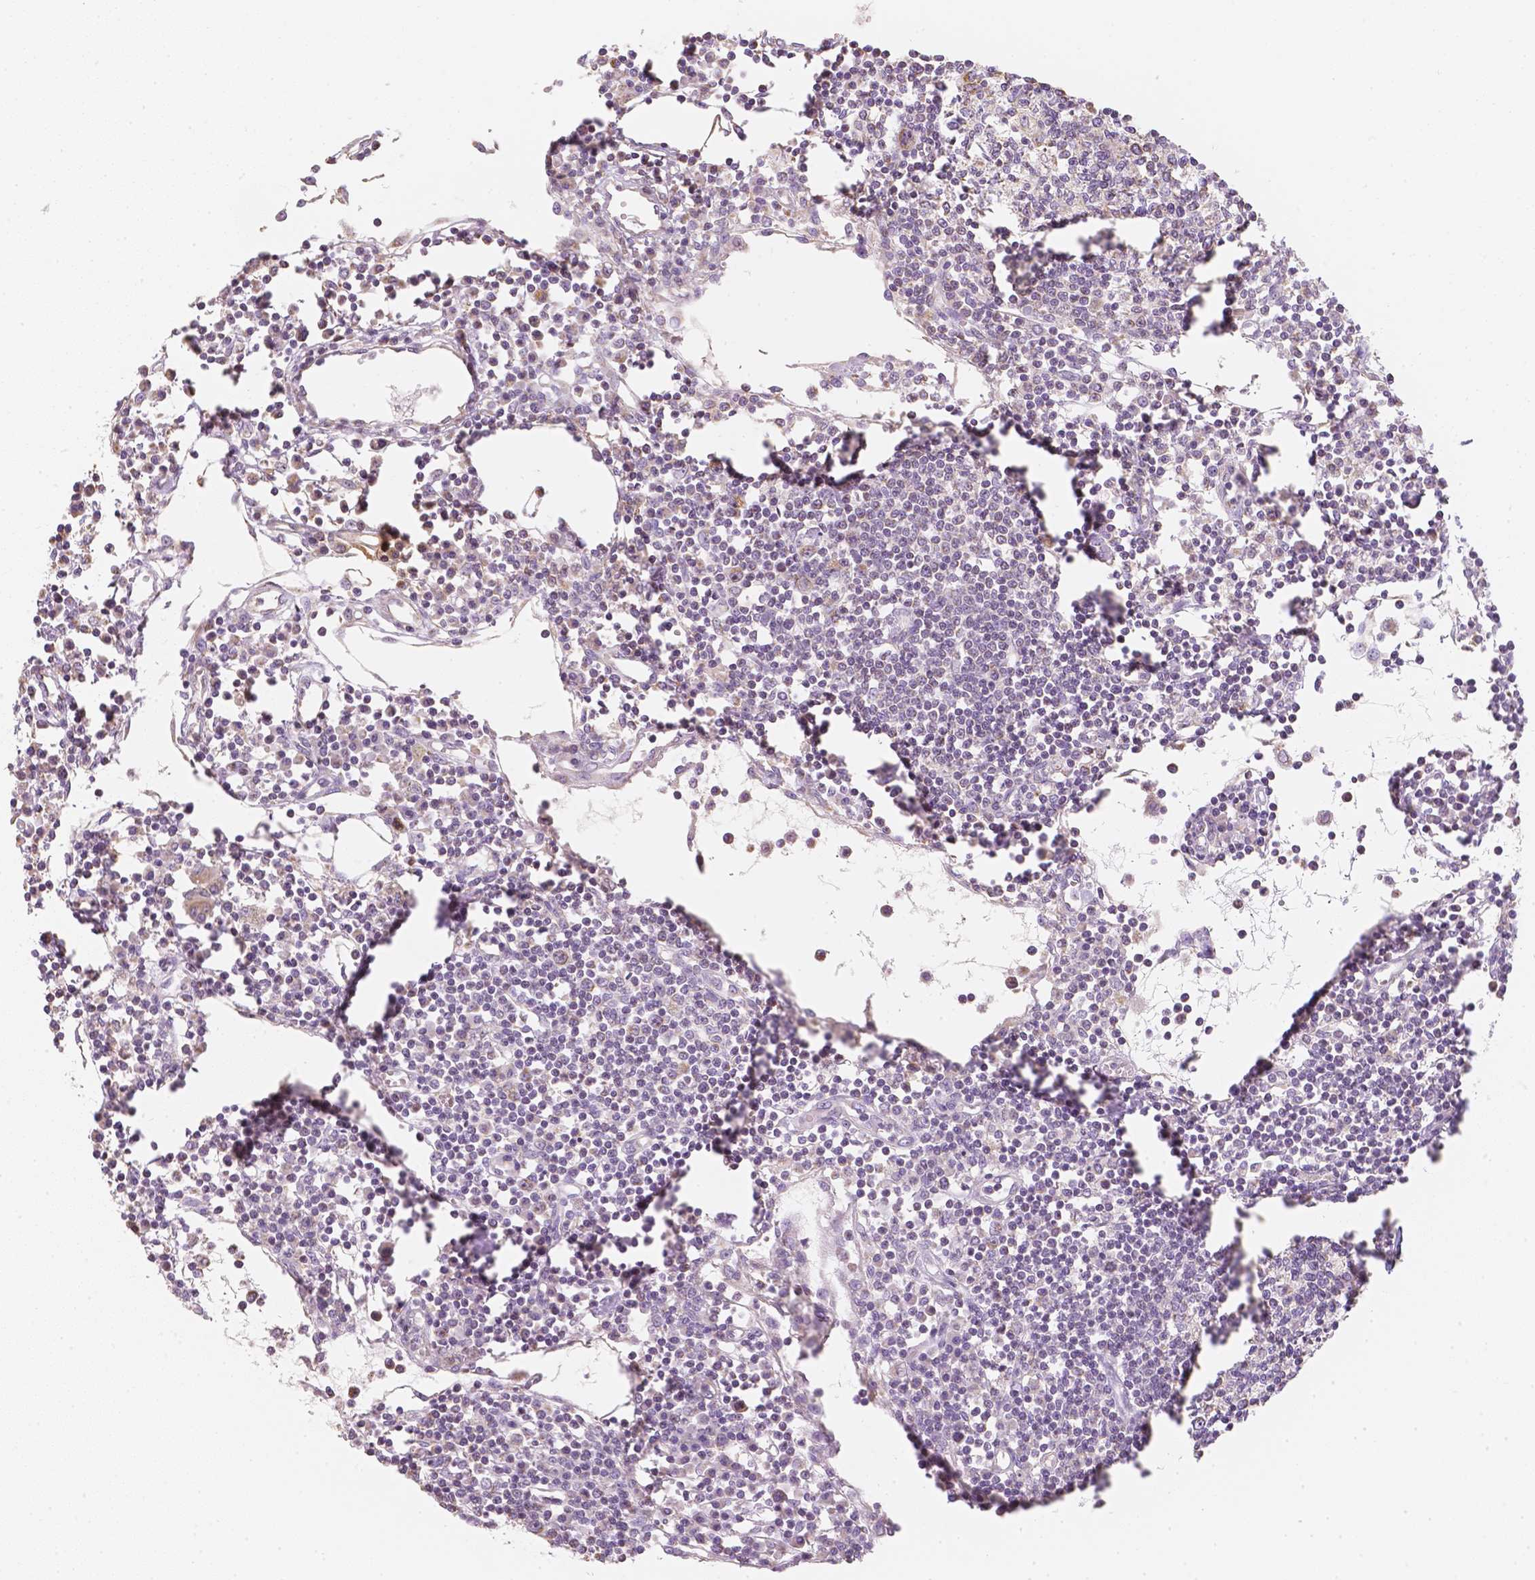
{"staining": {"intensity": "negative", "quantity": "none", "location": "none"}, "tissue": "lymph node", "cell_type": "Non-germinal center cells", "image_type": "normal", "snomed": [{"axis": "morphology", "description": "Normal tissue, NOS"}, {"axis": "topography", "description": "Lymph node"}], "caption": "IHC histopathology image of benign lymph node: lymph node stained with DAB exhibits no significant protein expression in non-germinal center cells. (Immunohistochemistry (ihc), brightfield microscopy, high magnification).", "gene": "NVL", "patient": {"sex": "female", "age": 78}}